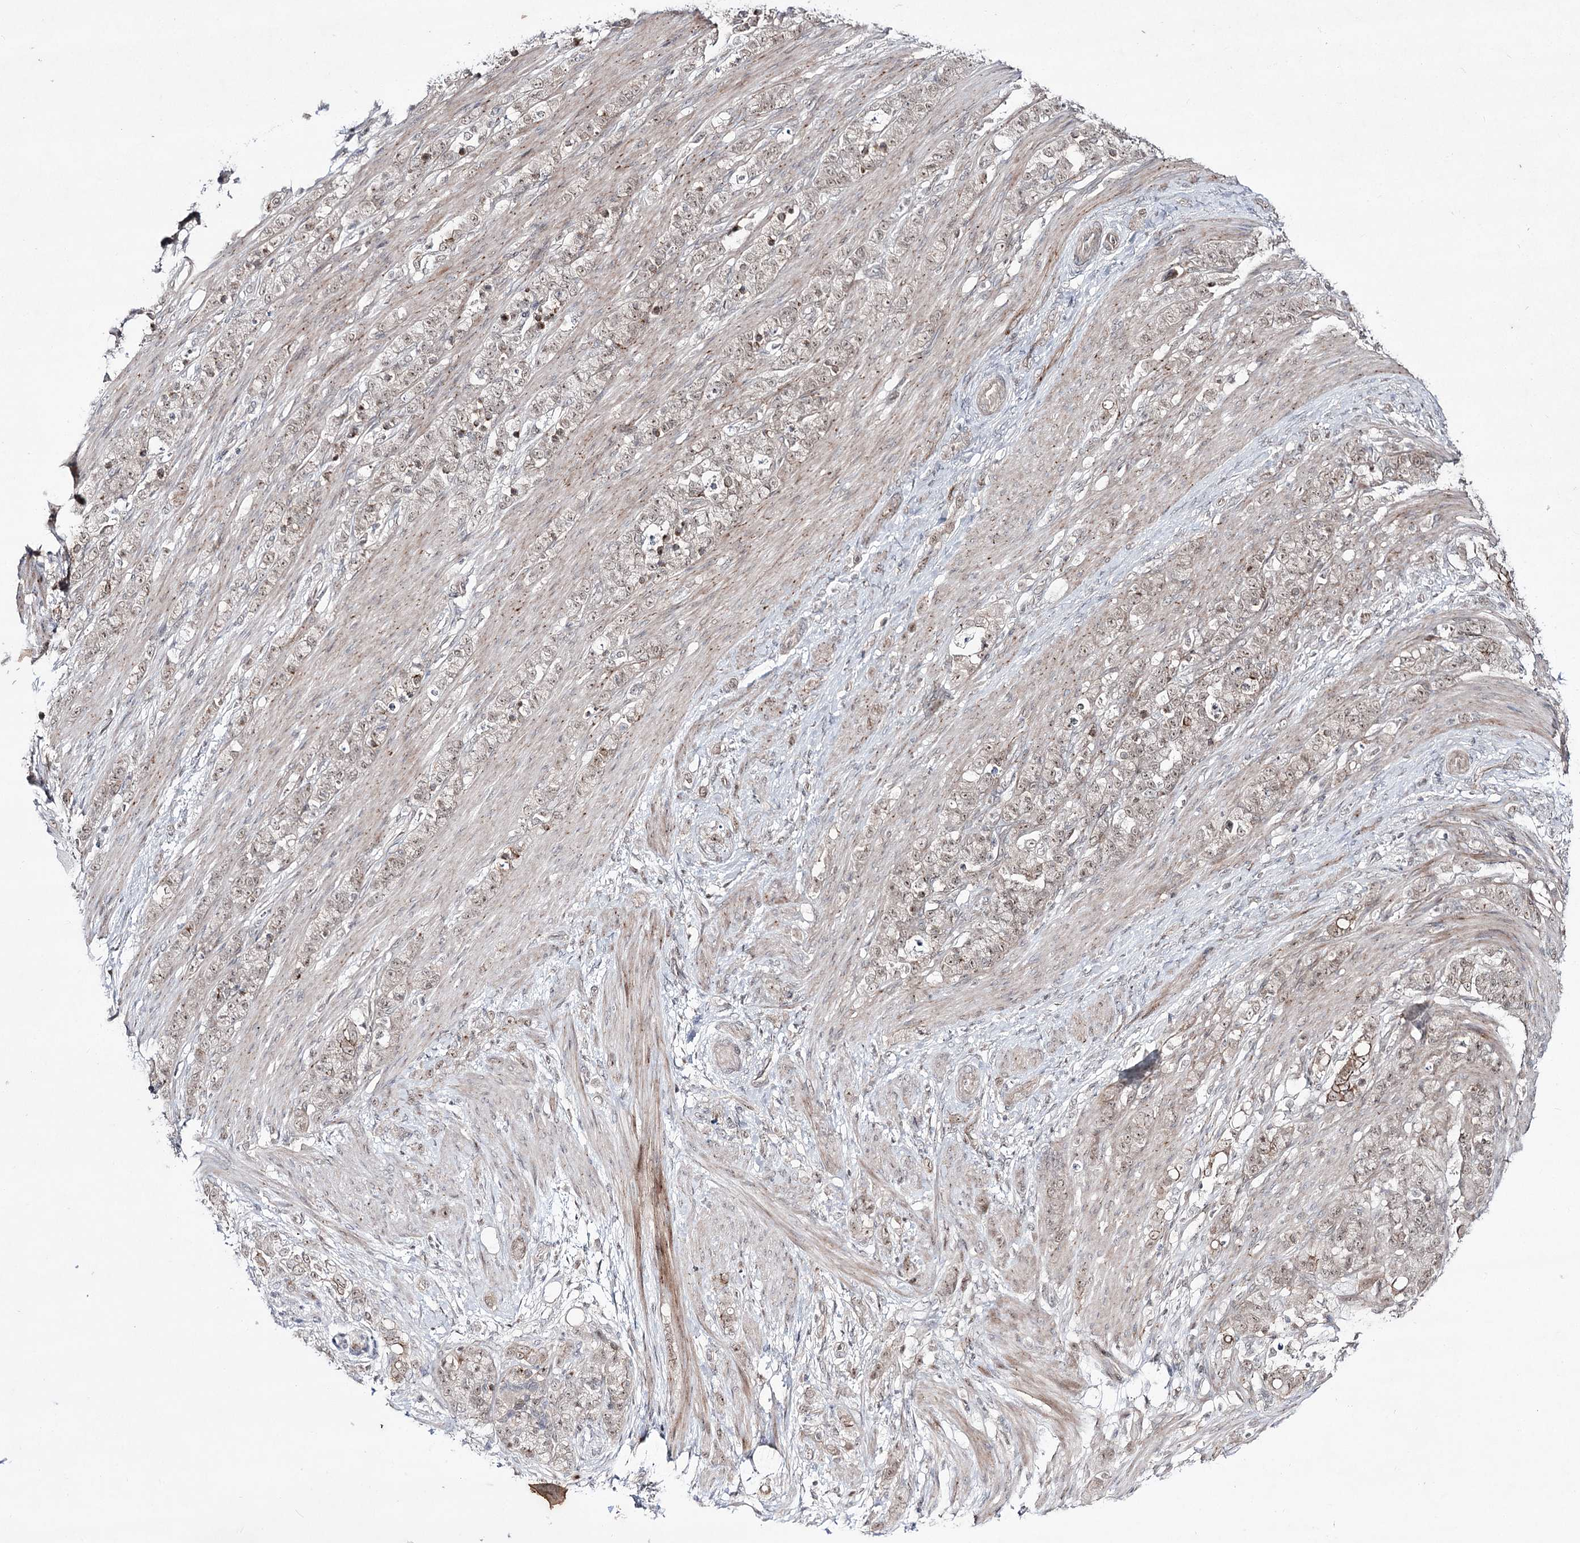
{"staining": {"intensity": "weak", "quantity": ">75%", "location": "nuclear"}, "tissue": "stomach cancer", "cell_type": "Tumor cells", "image_type": "cancer", "snomed": [{"axis": "morphology", "description": "Adenocarcinoma, NOS"}, {"axis": "topography", "description": "Stomach"}], "caption": "The micrograph displays a brown stain indicating the presence of a protein in the nuclear of tumor cells in adenocarcinoma (stomach).", "gene": "HOXC11", "patient": {"sex": "female", "age": 79}}